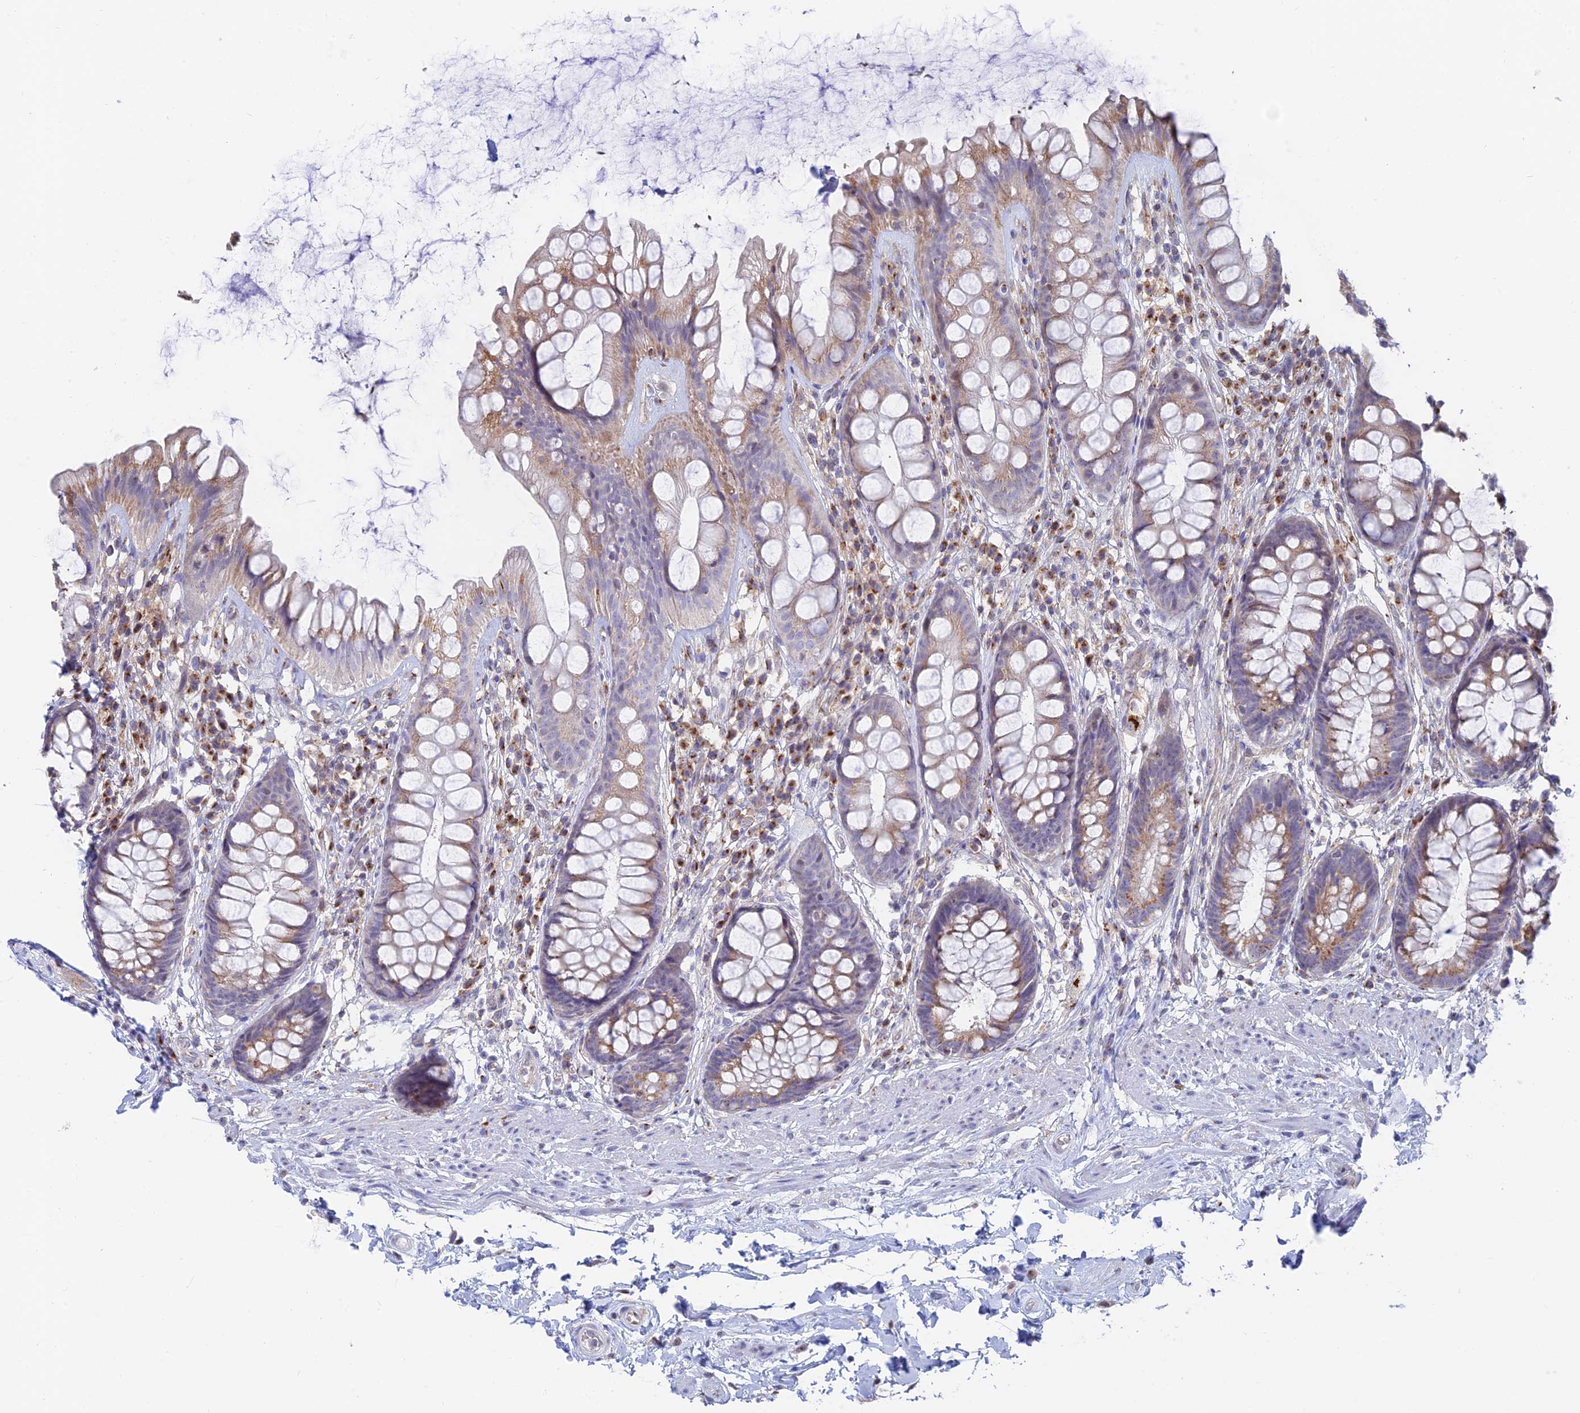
{"staining": {"intensity": "moderate", "quantity": "25%-75%", "location": "cytoplasmic/membranous"}, "tissue": "rectum", "cell_type": "Glandular cells", "image_type": "normal", "snomed": [{"axis": "morphology", "description": "Normal tissue, NOS"}, {"axis": "topography", "description": "Rectum"}], "caption": "Protein expression by immunohistochemistry displays moderate cytoplasmic/membranous expression in approximately 25%-75% of glandular cells in benign rectum.", "gene": "ENSG00000267561", "patient": {"sex": "male", "age": 74}}